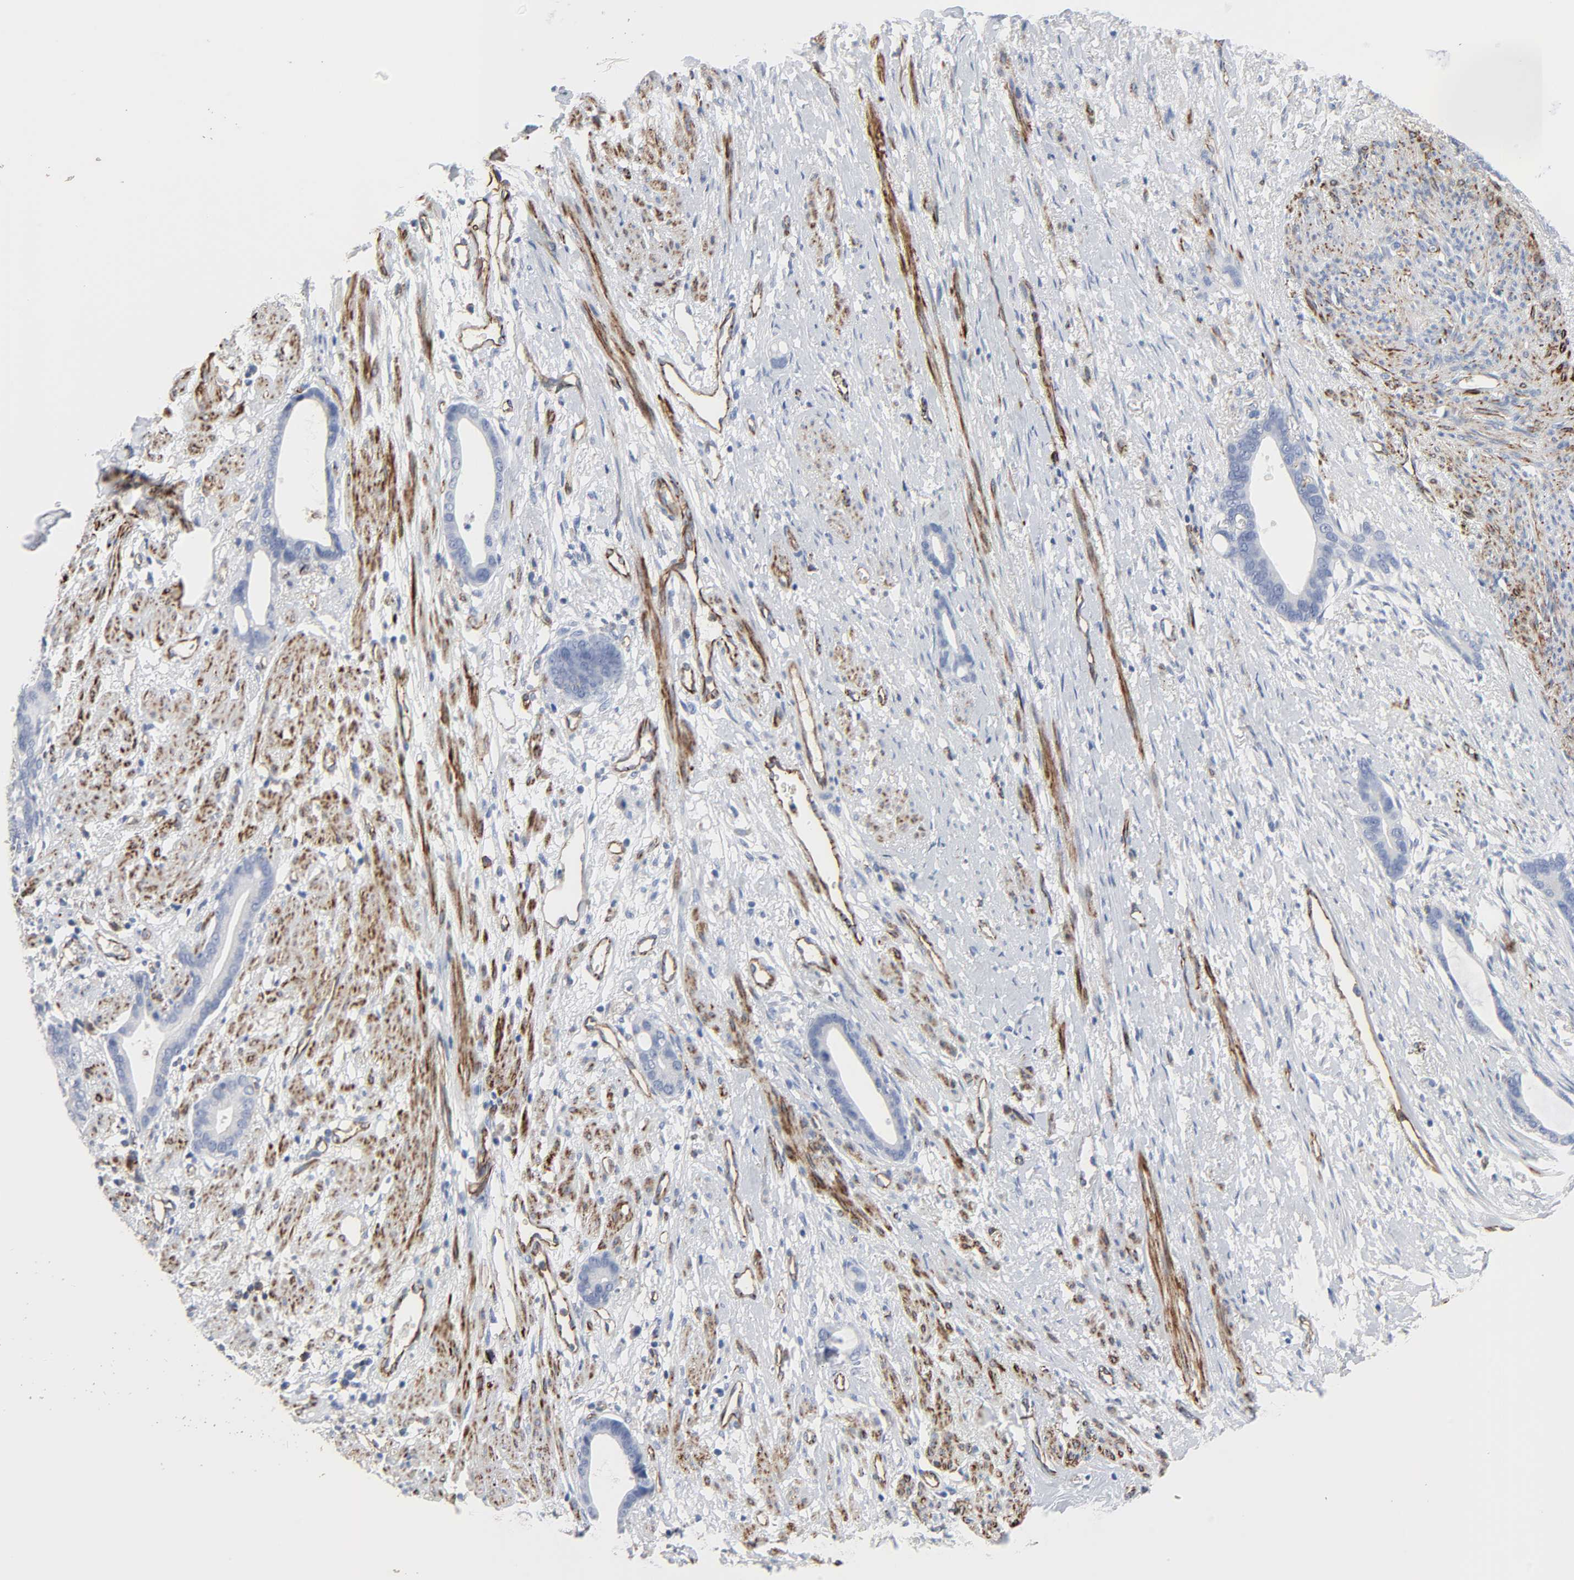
{"staining": {"intensity": "negative", "quantity": "none", "location": "none"}, "tissue": "stomach cancer", "cell_type": "Tumor cells", "image_type": "cancer", "snomed": [{"axis": "morphology", "description": "Adenocarcinoma, NOS"}, {"axis": "topography", "description": "Stomach"}], "caption": "Adenocarcinoma (stomach) stained for a protein using immunohistochemistry reveals no expression tumor cells.", "gene": "PECAM1", "patient": {"sex": "female", "age": 75}}